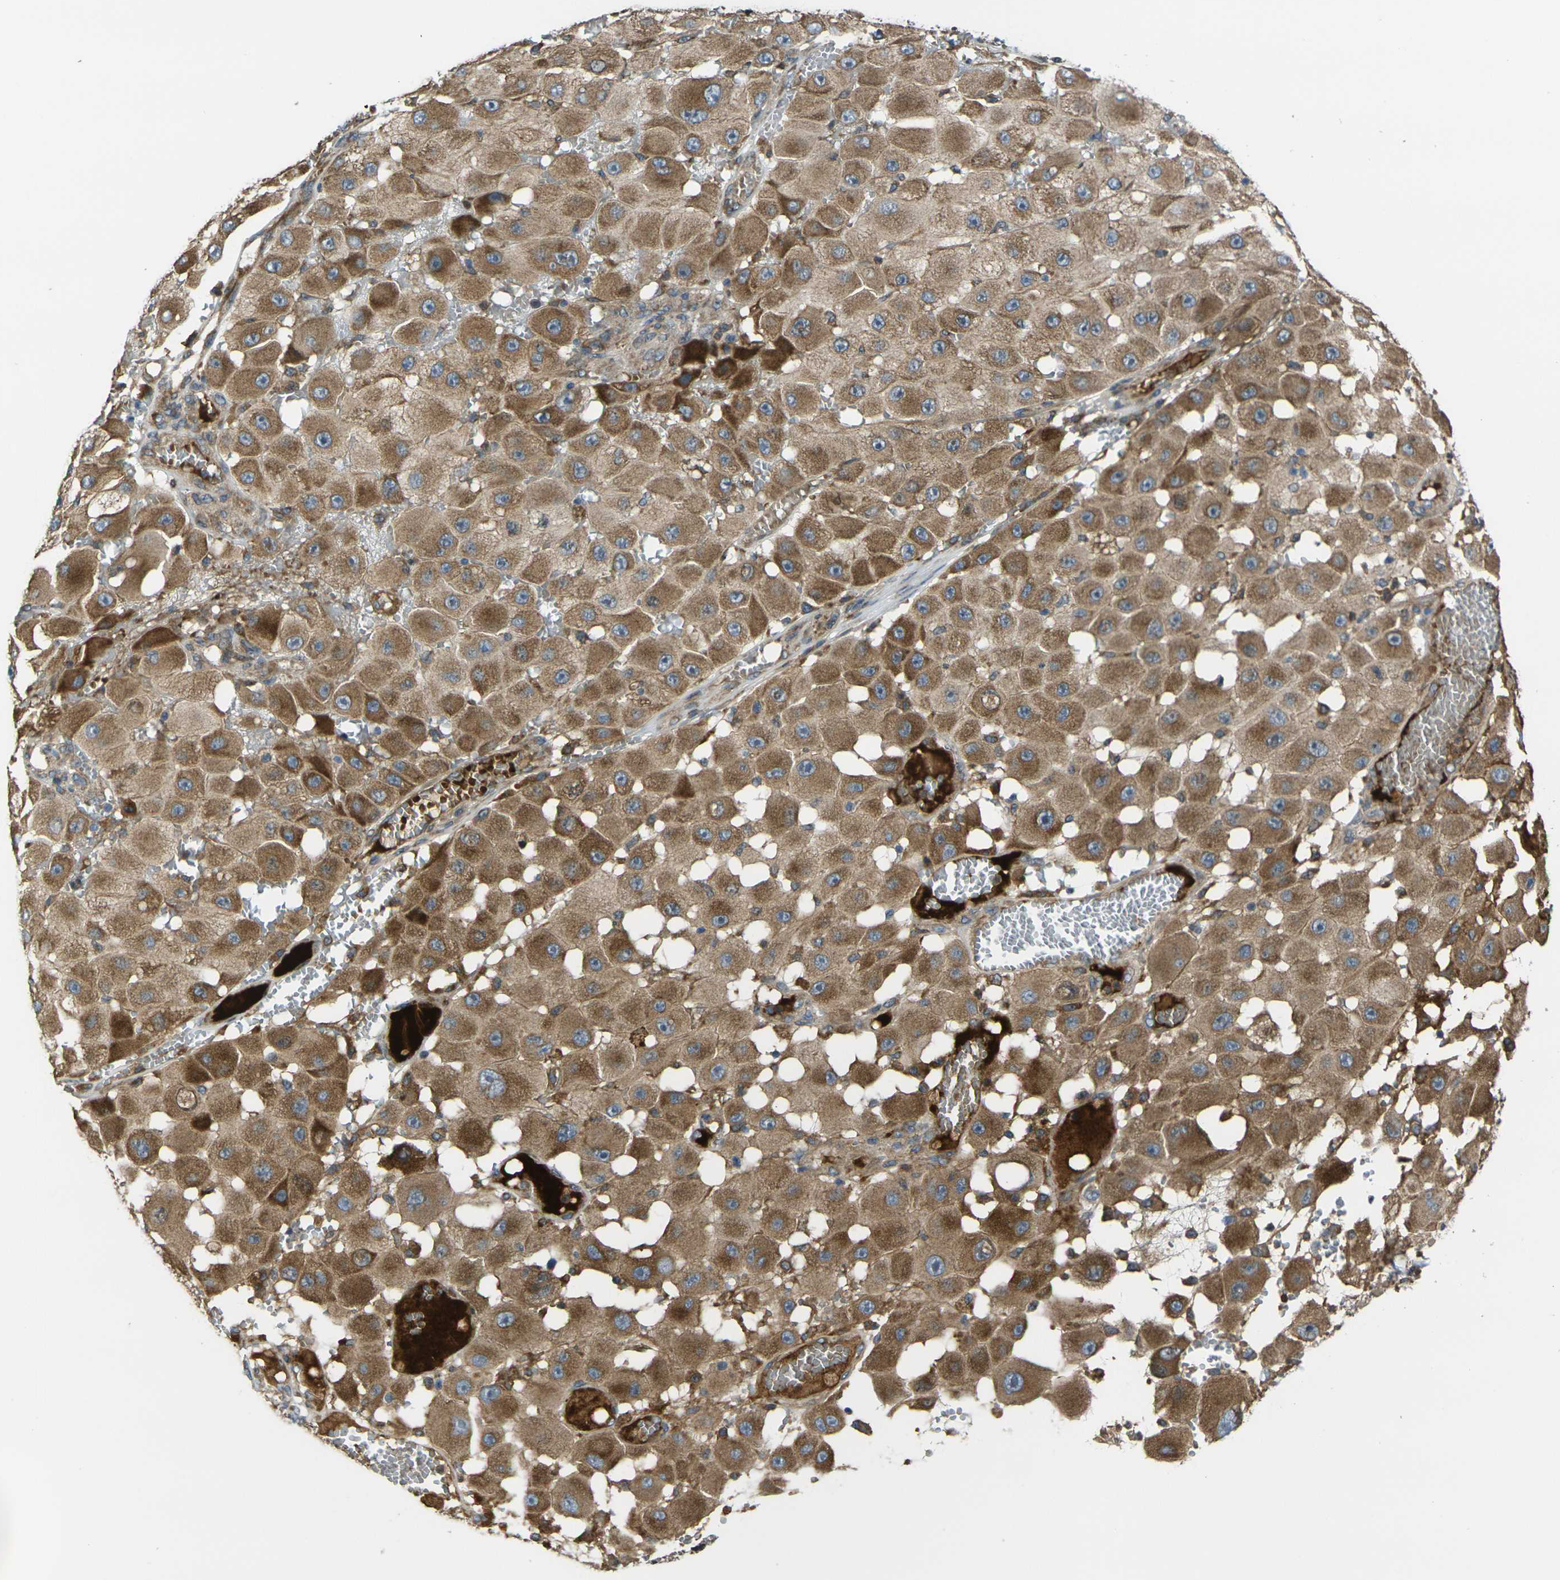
{"staining": {"intensity": "moderate", "quantity": ">75%", "location": "cytoplasmic/membranous"}, "tissue": "melanoma", "cell_type": "Tumor cells", "image_type": "cancer", "snomed": [{"axis": "morphology", "description": "Malignant melanoma, NOS"}, {"axis": "topography", "description": "Skin"}], "caption": "A medium amount of moderate cytoplasmic/membranous staining is appreciated in about >75% of tumor cells in melanoma tissue.", "gene": "FZD1", "patient": {"sex": "female", "age": 81}}